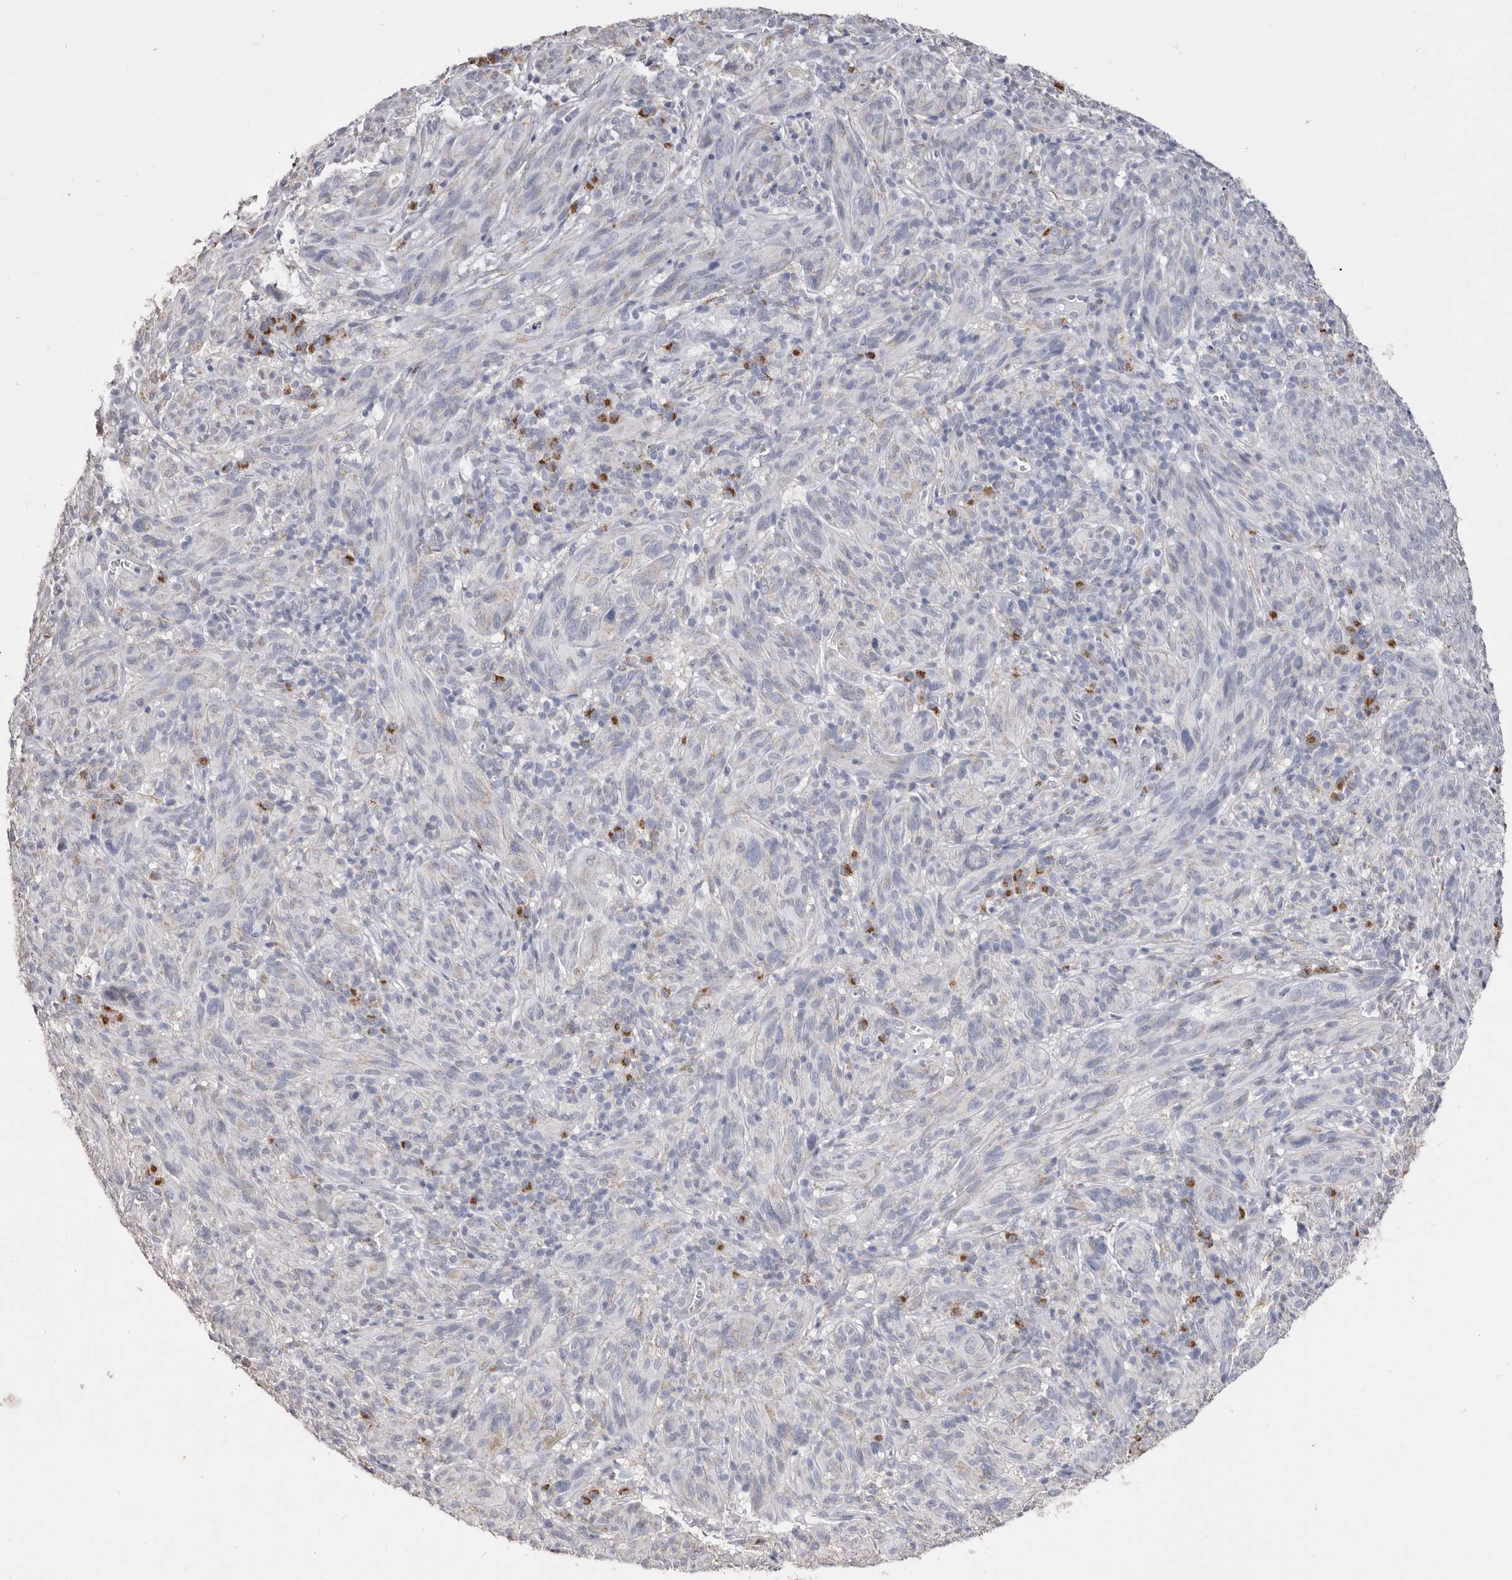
{"staining": {"intensity": "negative", "quantity": "none", "location": "none"}, "tissue": "melanoma", "cell_type": "Tumor cells", "image_type": "cancer", "snomed": [{"axis": "morphology", "description": "Malignant melanoma, NOS"}, {"axis": "topography", "description": "Skin of head"}], "caption": "Tumor cells show no significant staining in malignant melanoma.", "gene": "LGALS7B", "patient": {"sex": "male", "age": 96}}